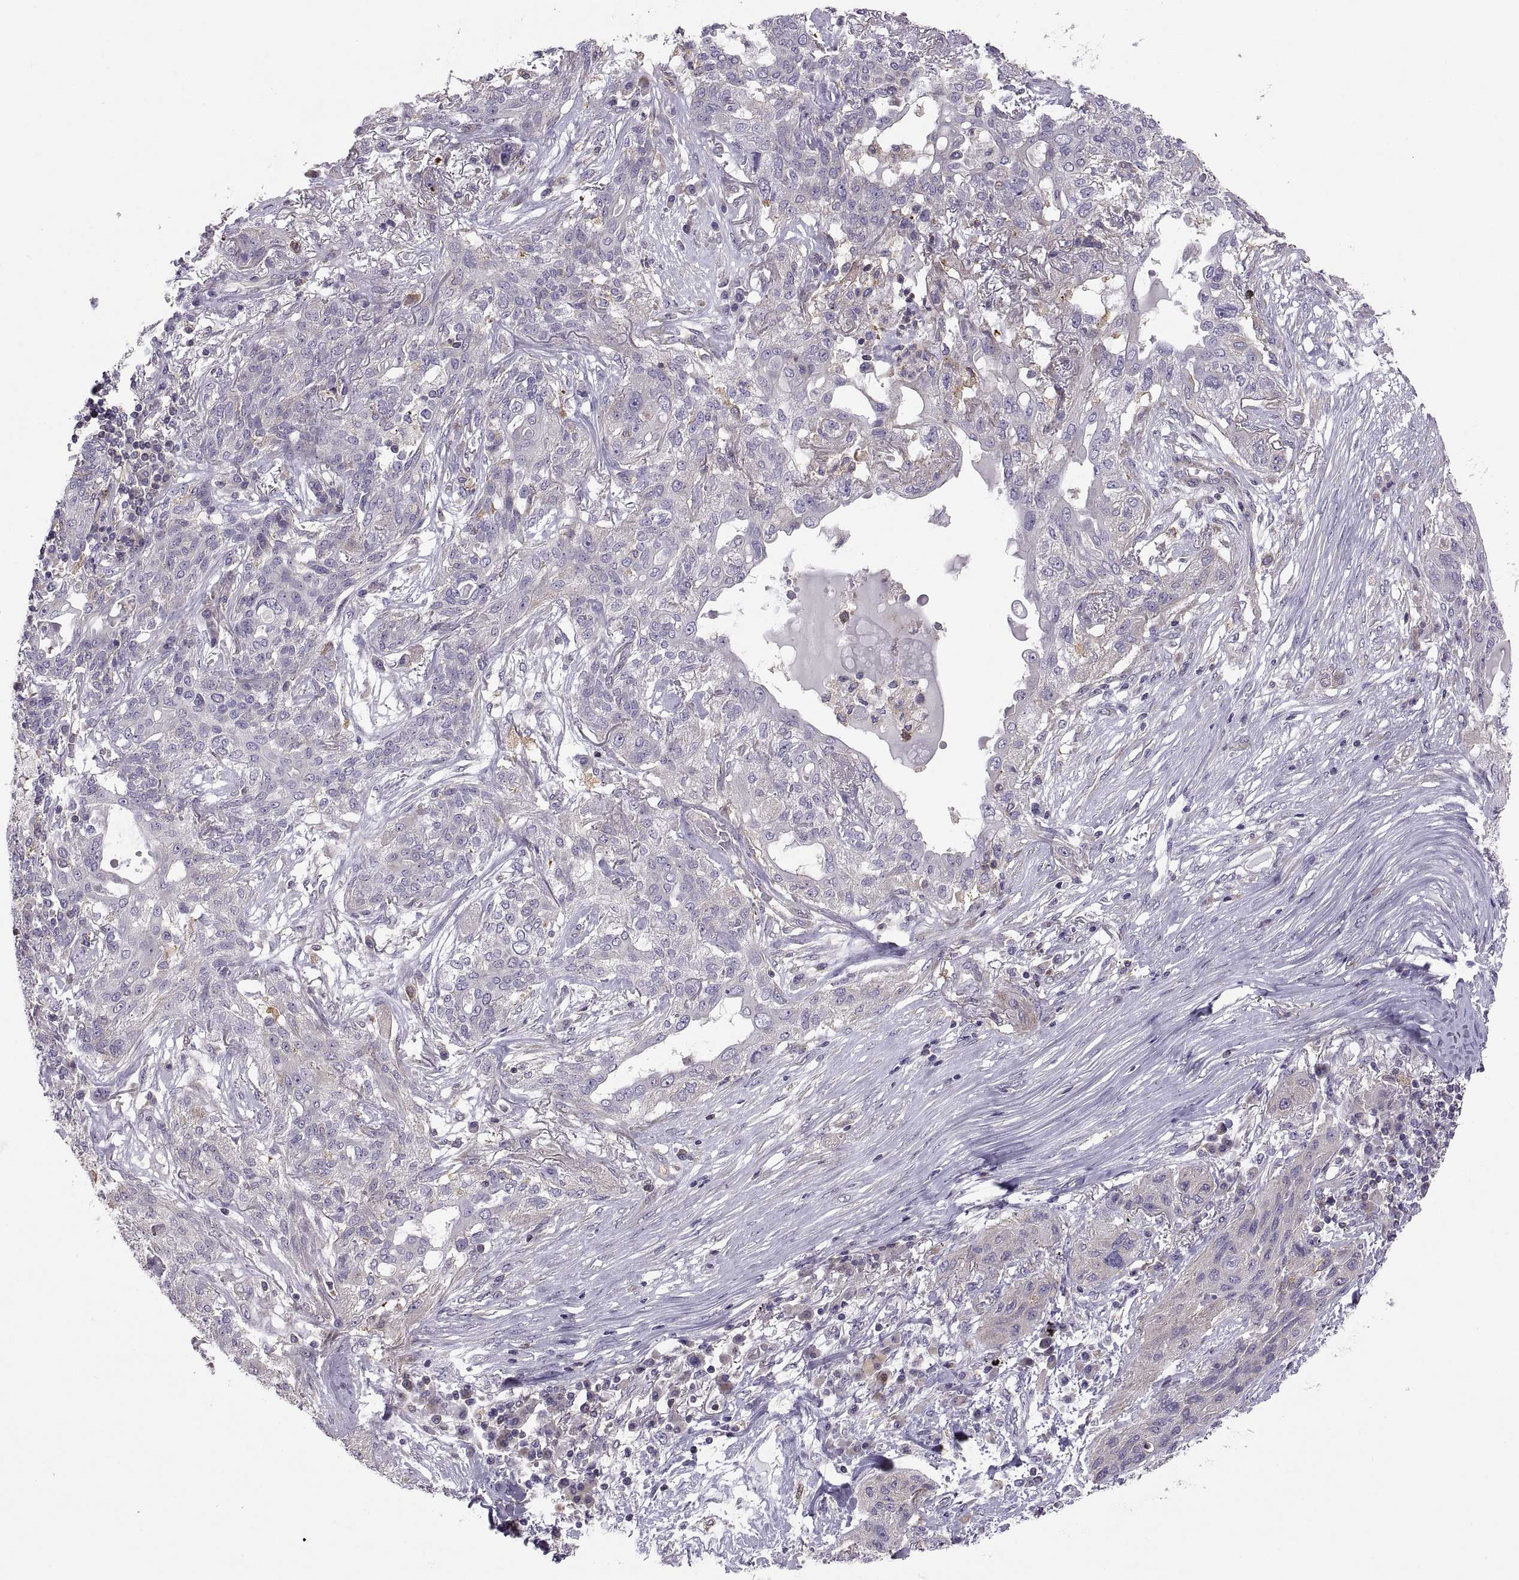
{"staining": {"intensity": "negative", "quantity": "none", "location": "none"}, "tissue": "lung cancer", "cell_type": "Tumor cells", "image_type": "cancer", "snomed": [{"axis": "morphology", "description": "Squamous cell carcinoma, NOS"}, {"axis": "topography", "description": "Lung"}], "caption": "This is an IHC photomicrograph of human lung squamous cell carcinoma. There is no expression in tumor cells.", "gene": "SPATA32", "patient": {"sex": "female", "age": 70}}